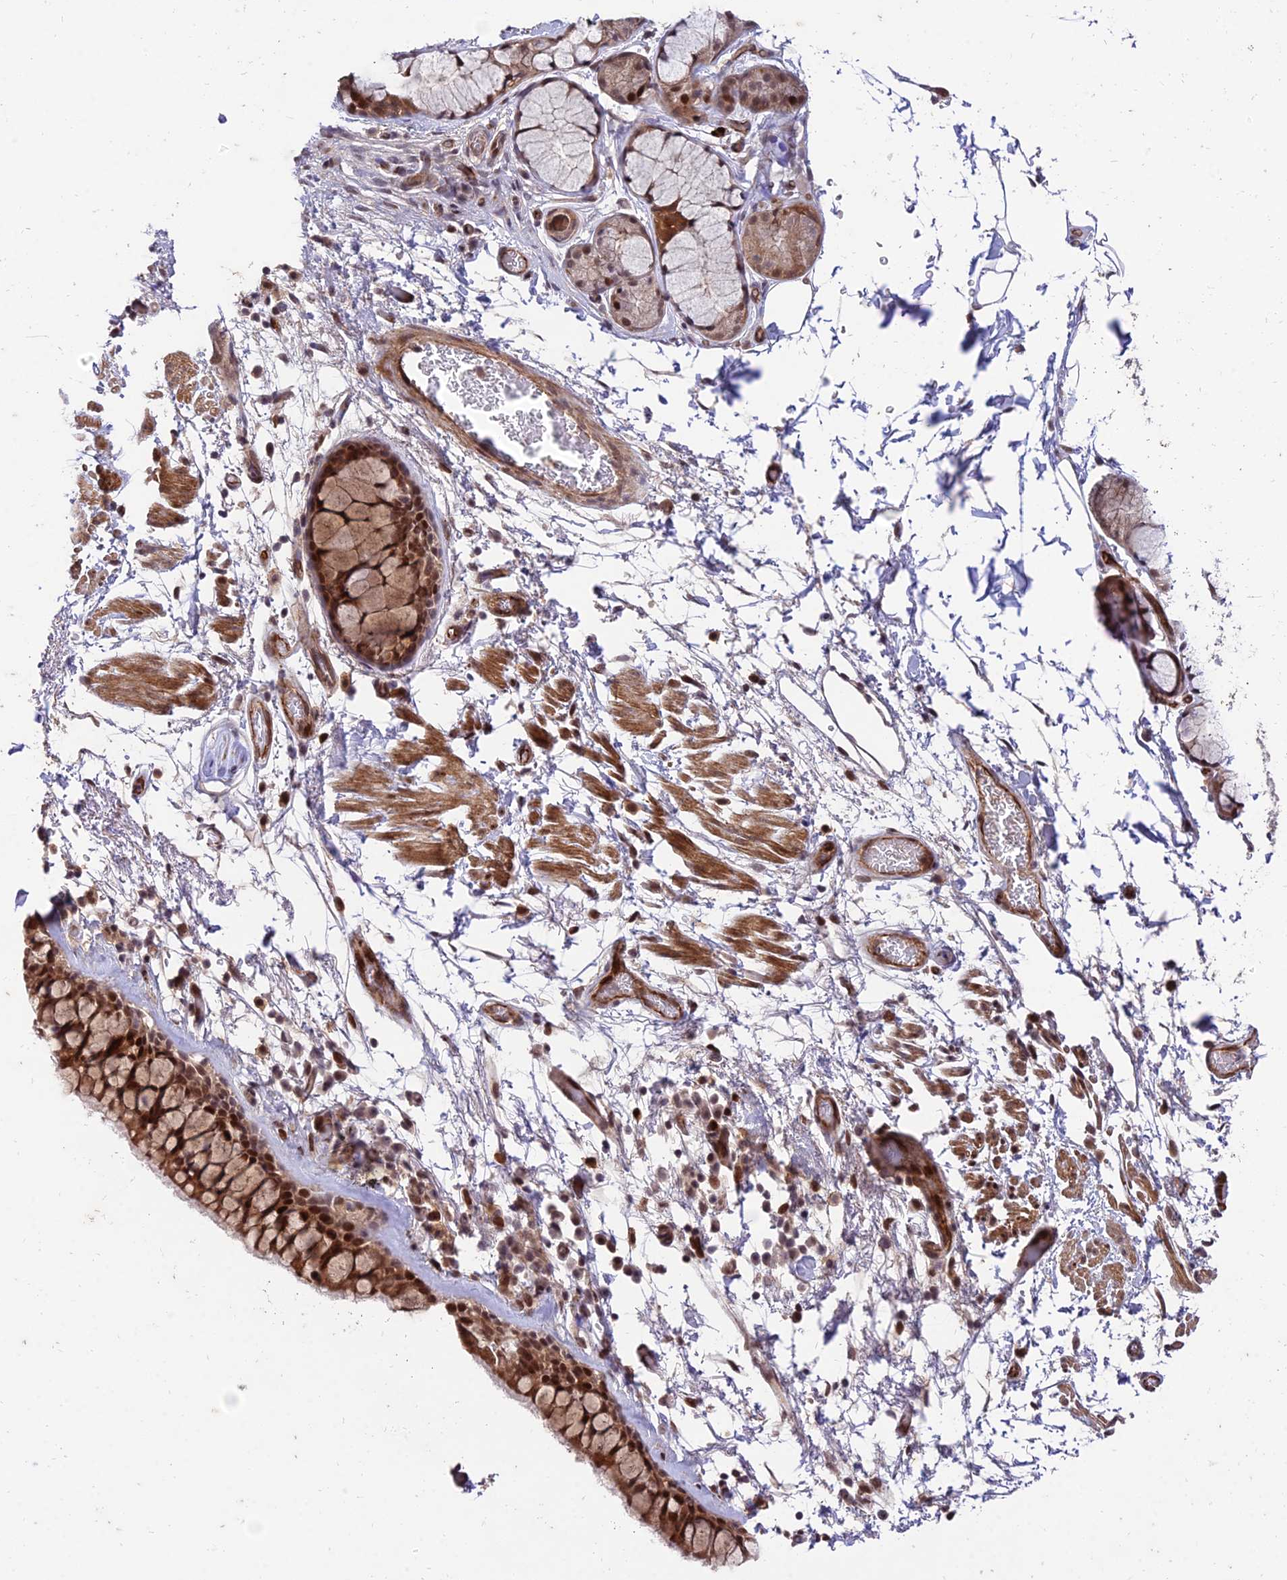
{"staining": {"intensity": "strong", "quantity": ">75%", "location": "cytoplasmic/membranous,nuclear"}, "tissue": "bronchus", "cell_type": "Respiratory epithelial cells", "image_type": "normal", "snomed": [{"axis": "morphology", "description": "Normal tissue, NOS"}, {"axis": "topography", "description": "Bronchus"}], "caption": "This is a micrograph of immunohistochemistry staining of normal bronchus, which shows strong positivity in the cytoplasmic/membranous,nuclear of respiratory epithelial cells.", "gene": "ZNF85", "patient": {"sex": "male", "age": 65}}